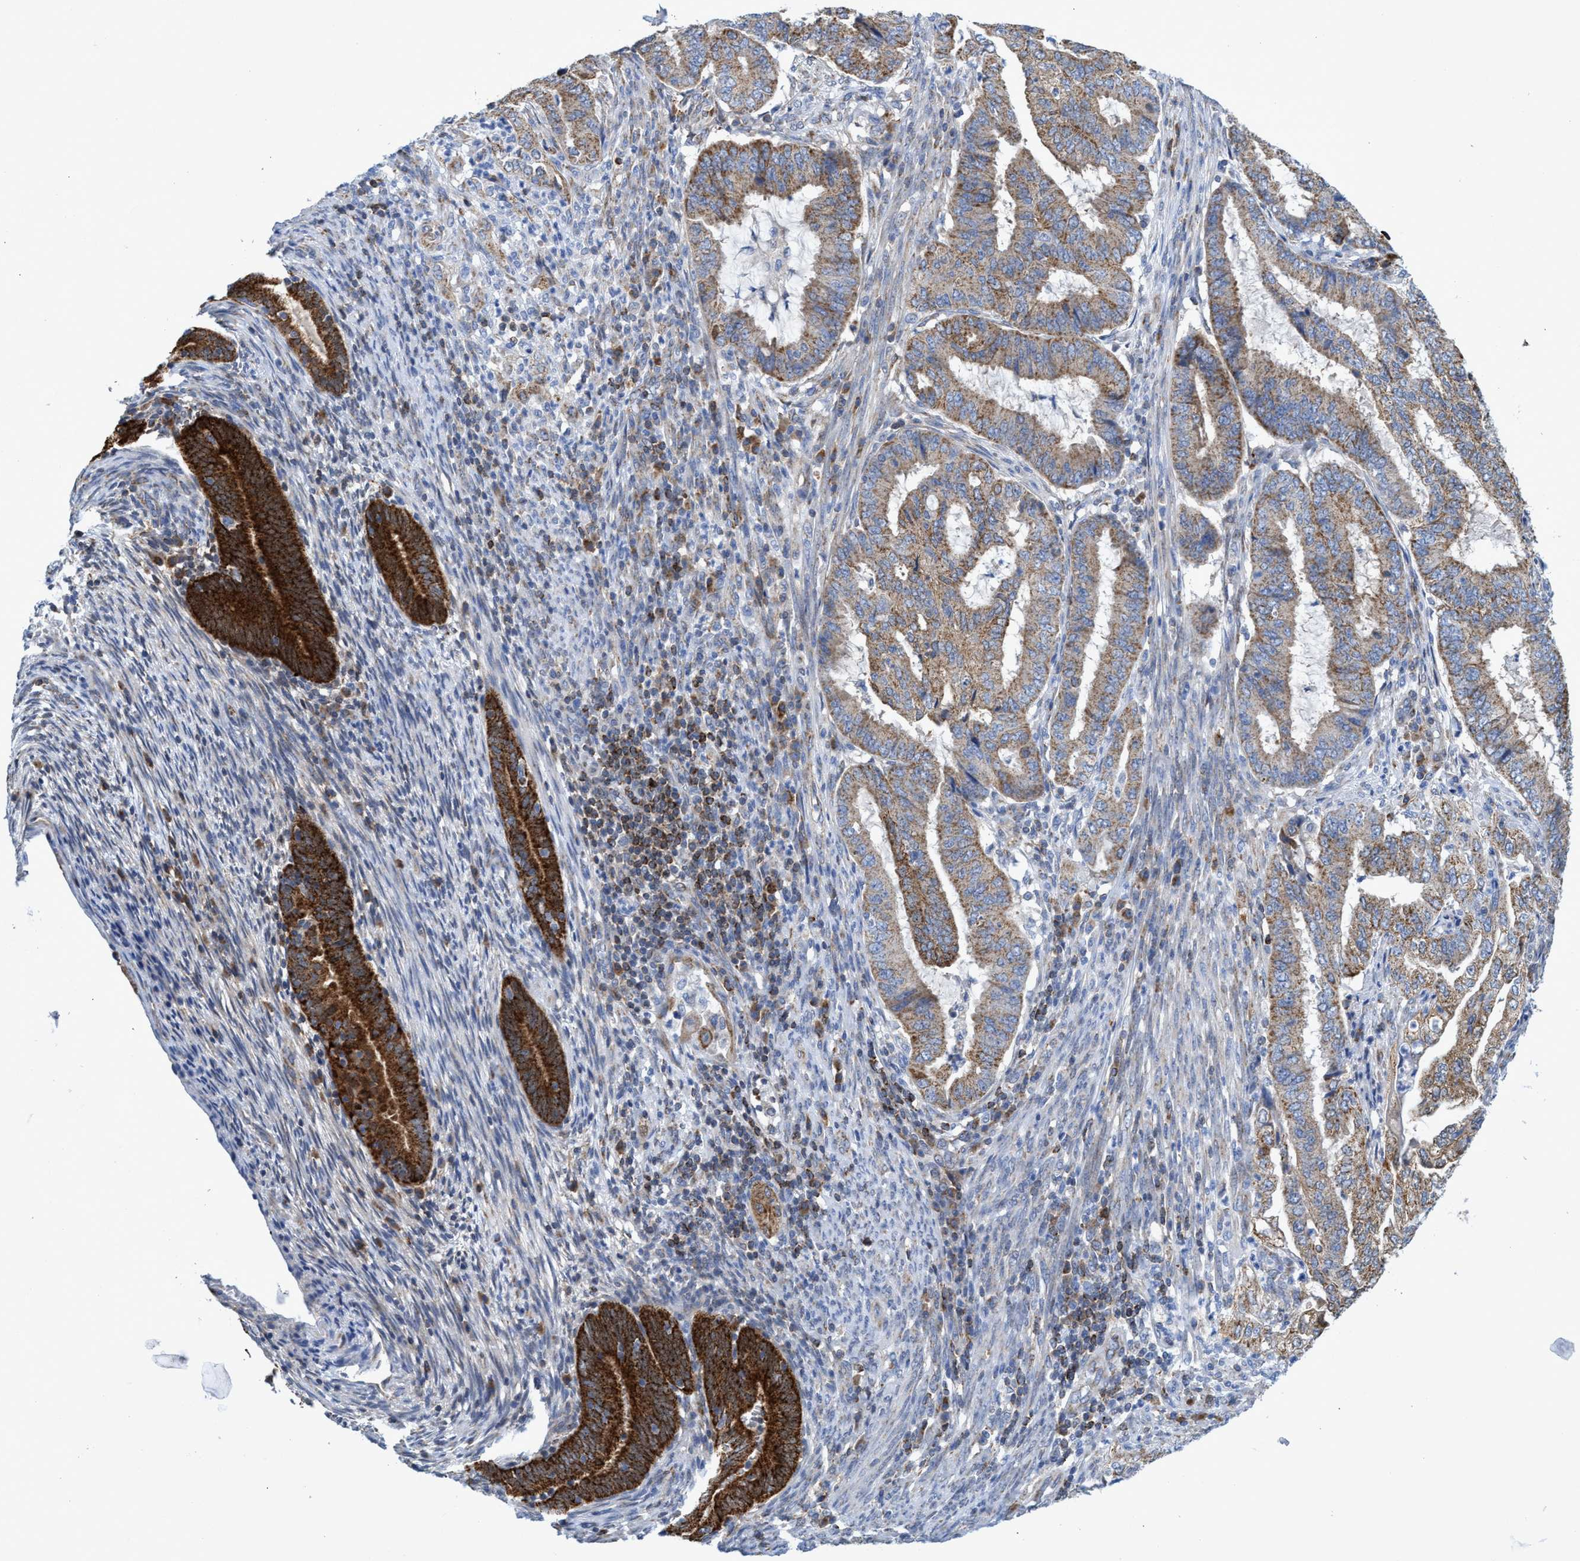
{"staining": {"intensity": "moderate", "quantity": ">75%", "location": "cytoplasmic/membranous"}, "tissue": "endometrial cancer", "cell_type": "Tumor cells", "image_type": "cancer", "snomed": [{"axis": "morphology", "description": "Adenocarcinoma, NOS"}, {"axis": "topography", "description": "Endometrium"}], "caption": "A histopathology image showing moderate cytoplasmic/membranous positivity in approximately >75% of tumor cells in endometrial adenocarcinoma, as visualized by brown immunohistochemical staining.", "gene": "CRYZ", "patient": {"sex": "female", "age": 51}}